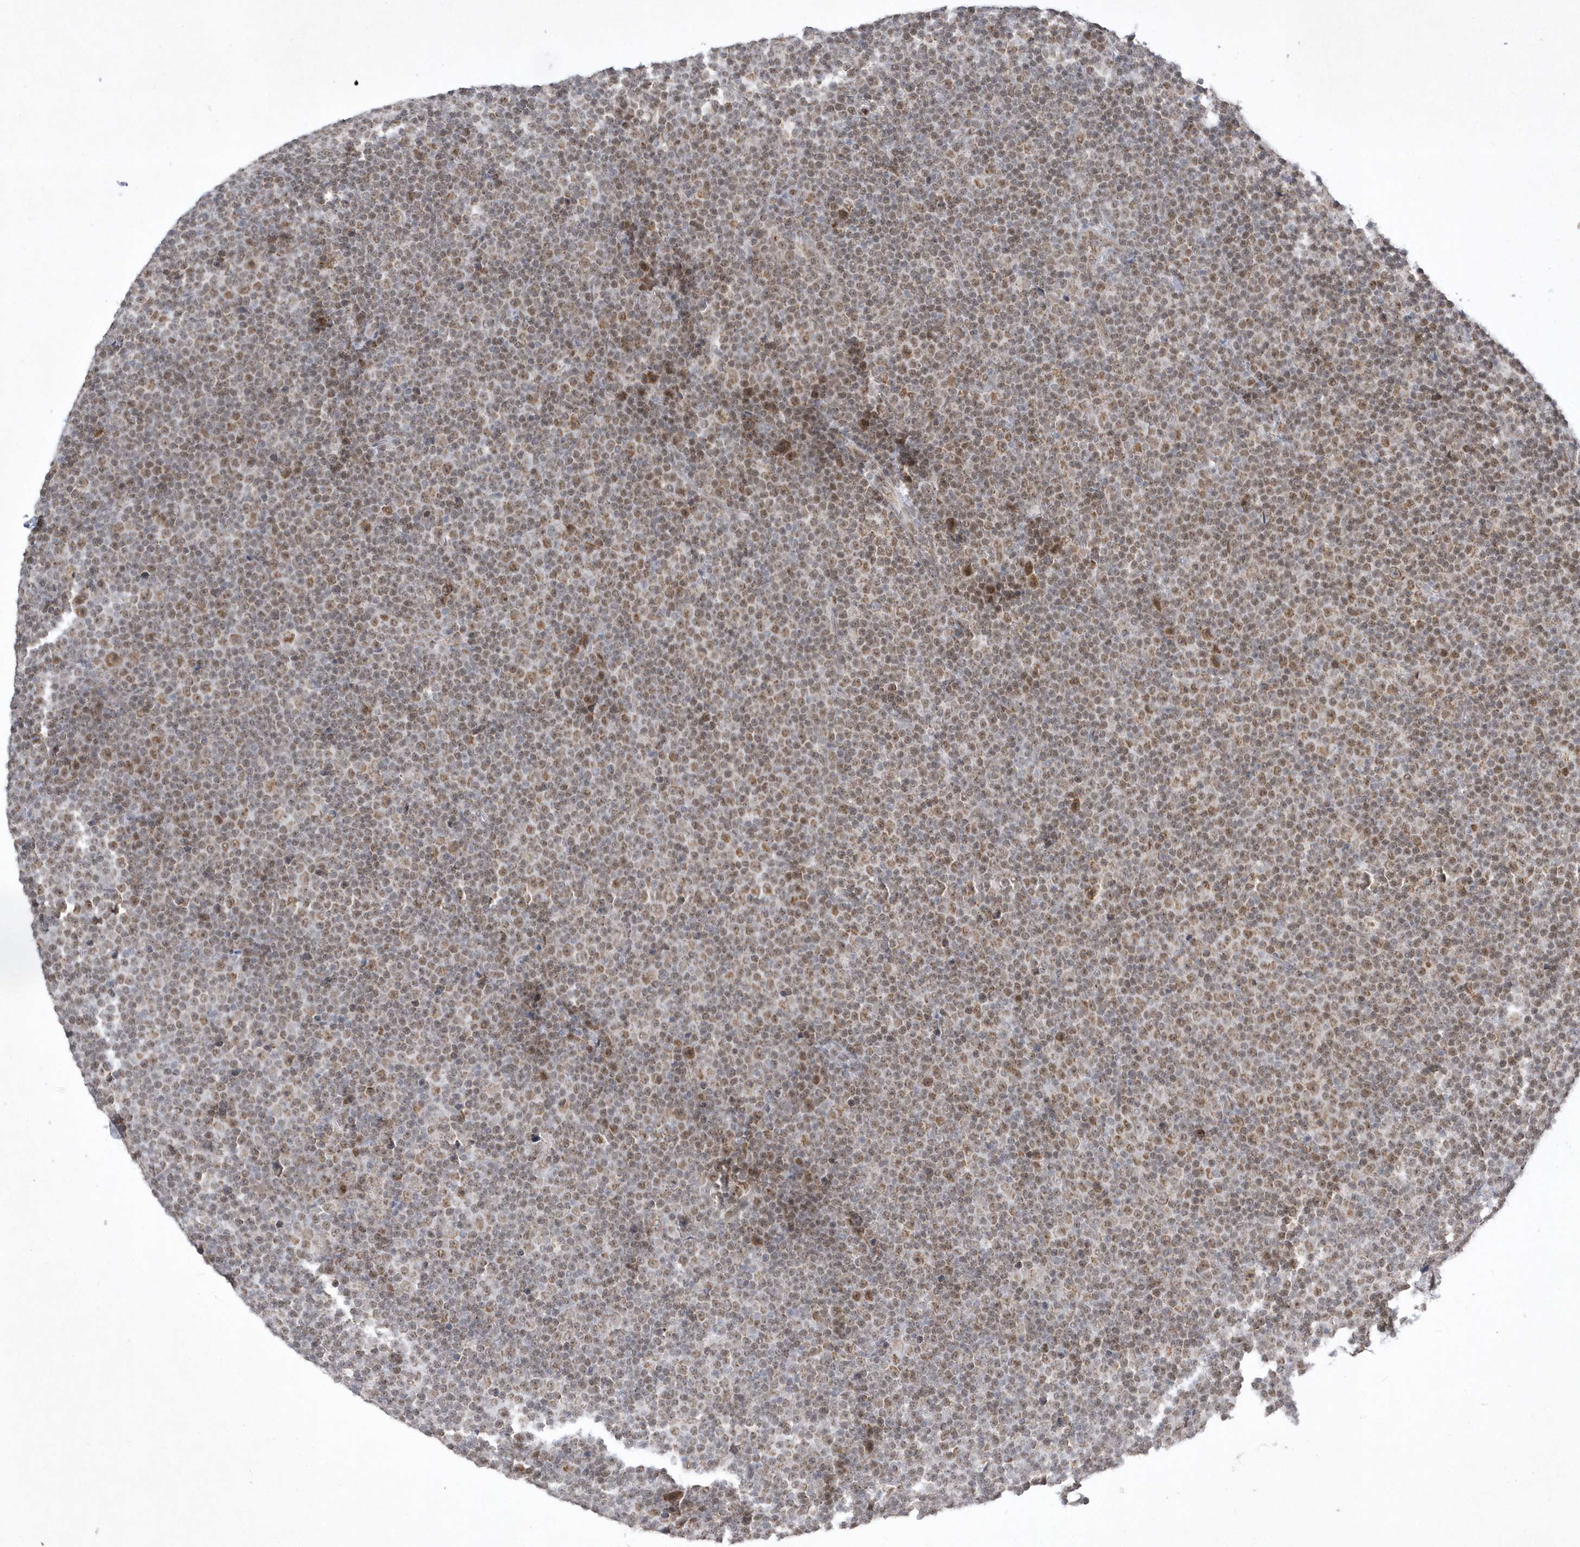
{"staining": {"intensity": "moderate", "quantity": "25%-75%", "location": "nuclear"}, "tissue": "lymphoma", "cell_type": "Tumor cells", "image_type": "cancer", "snomed": [{"axis": "morphology", "description": "Malignant lymphoma, non-Hodgkin's type, Low grade"}, {"axis": "topography", "description": "Lymph node"}], "caption": "A brown stain shows moderate nuclear positivity of a protein in human lymphoma tumor cells. The protein is shown in brown color, while the nuclei are stained blue.", "gene": "CPSF3", "patient": {"sex": "female", "age": 67}}